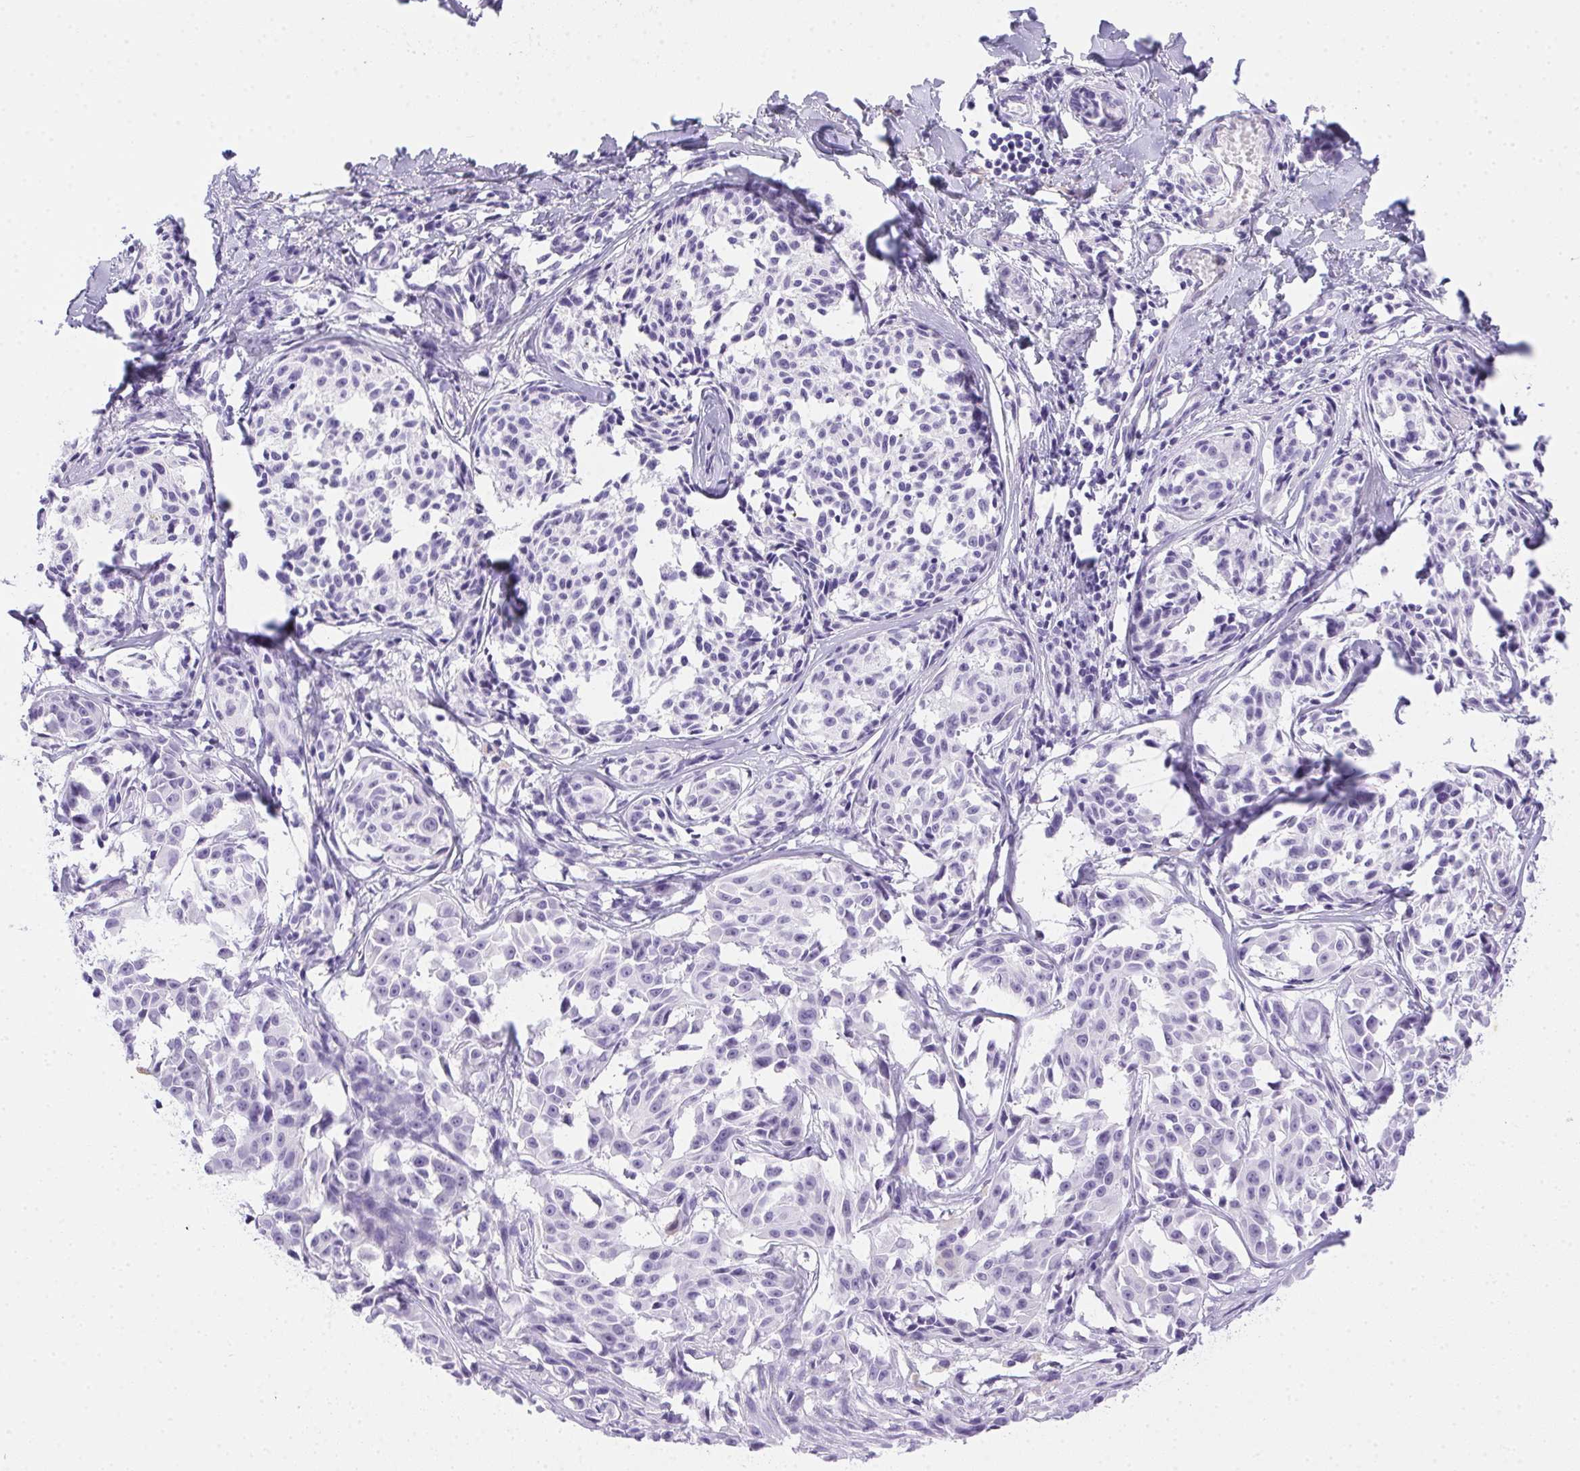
{"staining": {"intensity": "negative", "quantity": "none", "location": "none"}, "tissue": "melanoma", "cell_type": "Tumor cells", "image_type": "cancer", "snomed": [{"axis": "morphology", "description": "Malignant melanoma, NOS"}, {"axis": "topography", "description": "Skin"}], "caption": "Immunohistochemistry (IHC) photomicrograph of neoplastic tissue: malignant melanoma stained with DAB (3,3'-diaminobenzidine) shows no significant protein staining in tumor cells. Brightfield microscopy of IHC stained with DAB (3,3'-diaminobenzidine) (brown) and hematoxylin (blue), captured at high magnification.", "gene": "SPACA5B", "patient": {"sex": "male", "age": 51}}